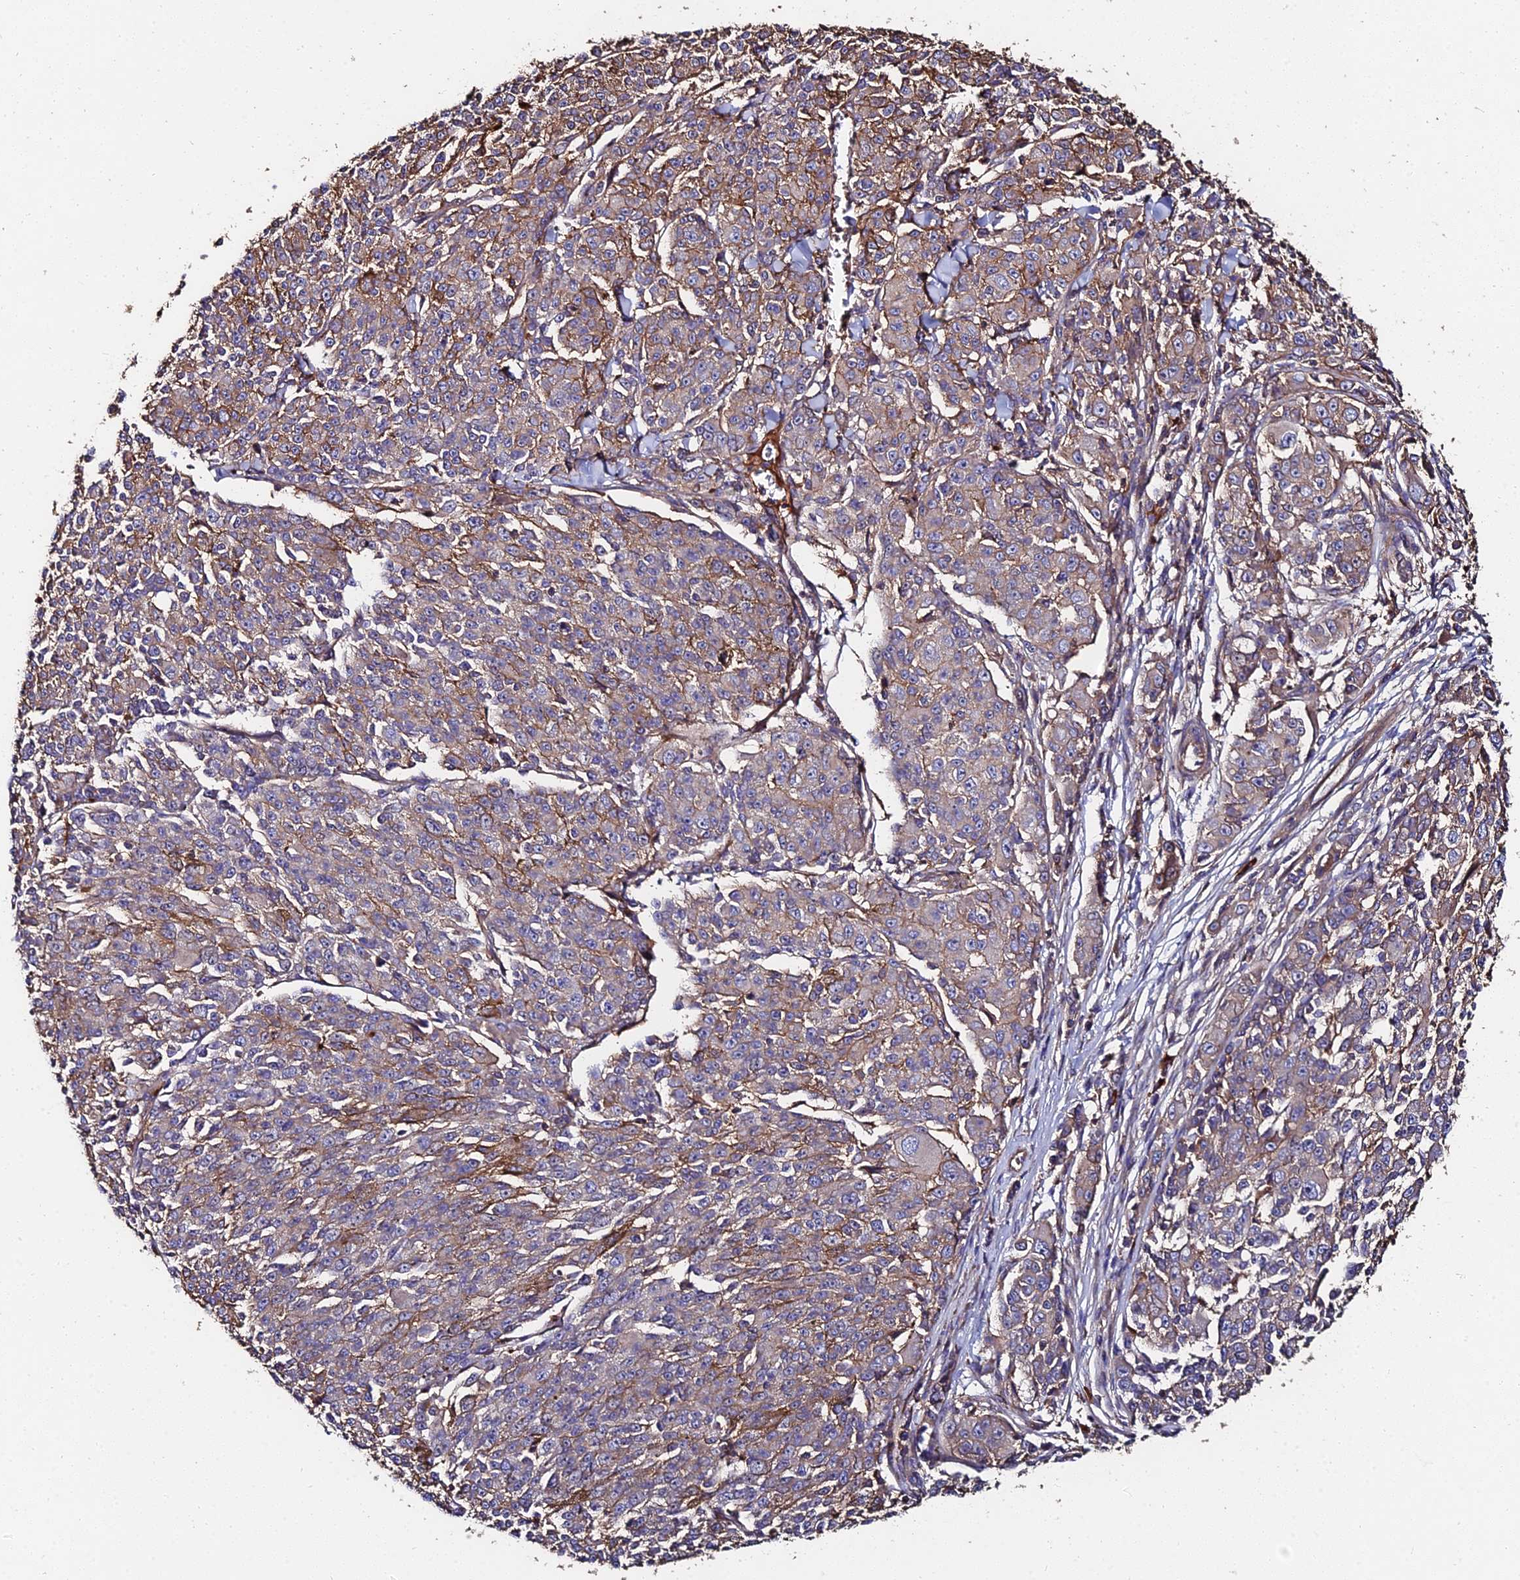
{"staining": {"intensity": "moderate", "quantity": "25%-75%", "location": "cytoplasmic/membranous"}, "tissue": "melanoma", "cell_type": "Tumor cells", "image_type": "cancer", "snomed": [{"axis": "morphology", "description": "Malignant melanoma, NOS"}, {"axis": "topography", "description": "Skin"}], "caption": "A brown stain shows moderate cytoplasmic/membranous positivity of a protein in melanoma tumor cells. (DAB (3,3'-diaminobenzidine) IHC with brightfield microscopy, high magnification).", "gene": "EXT1", "patient": {"sex": "female", "age": 52}}